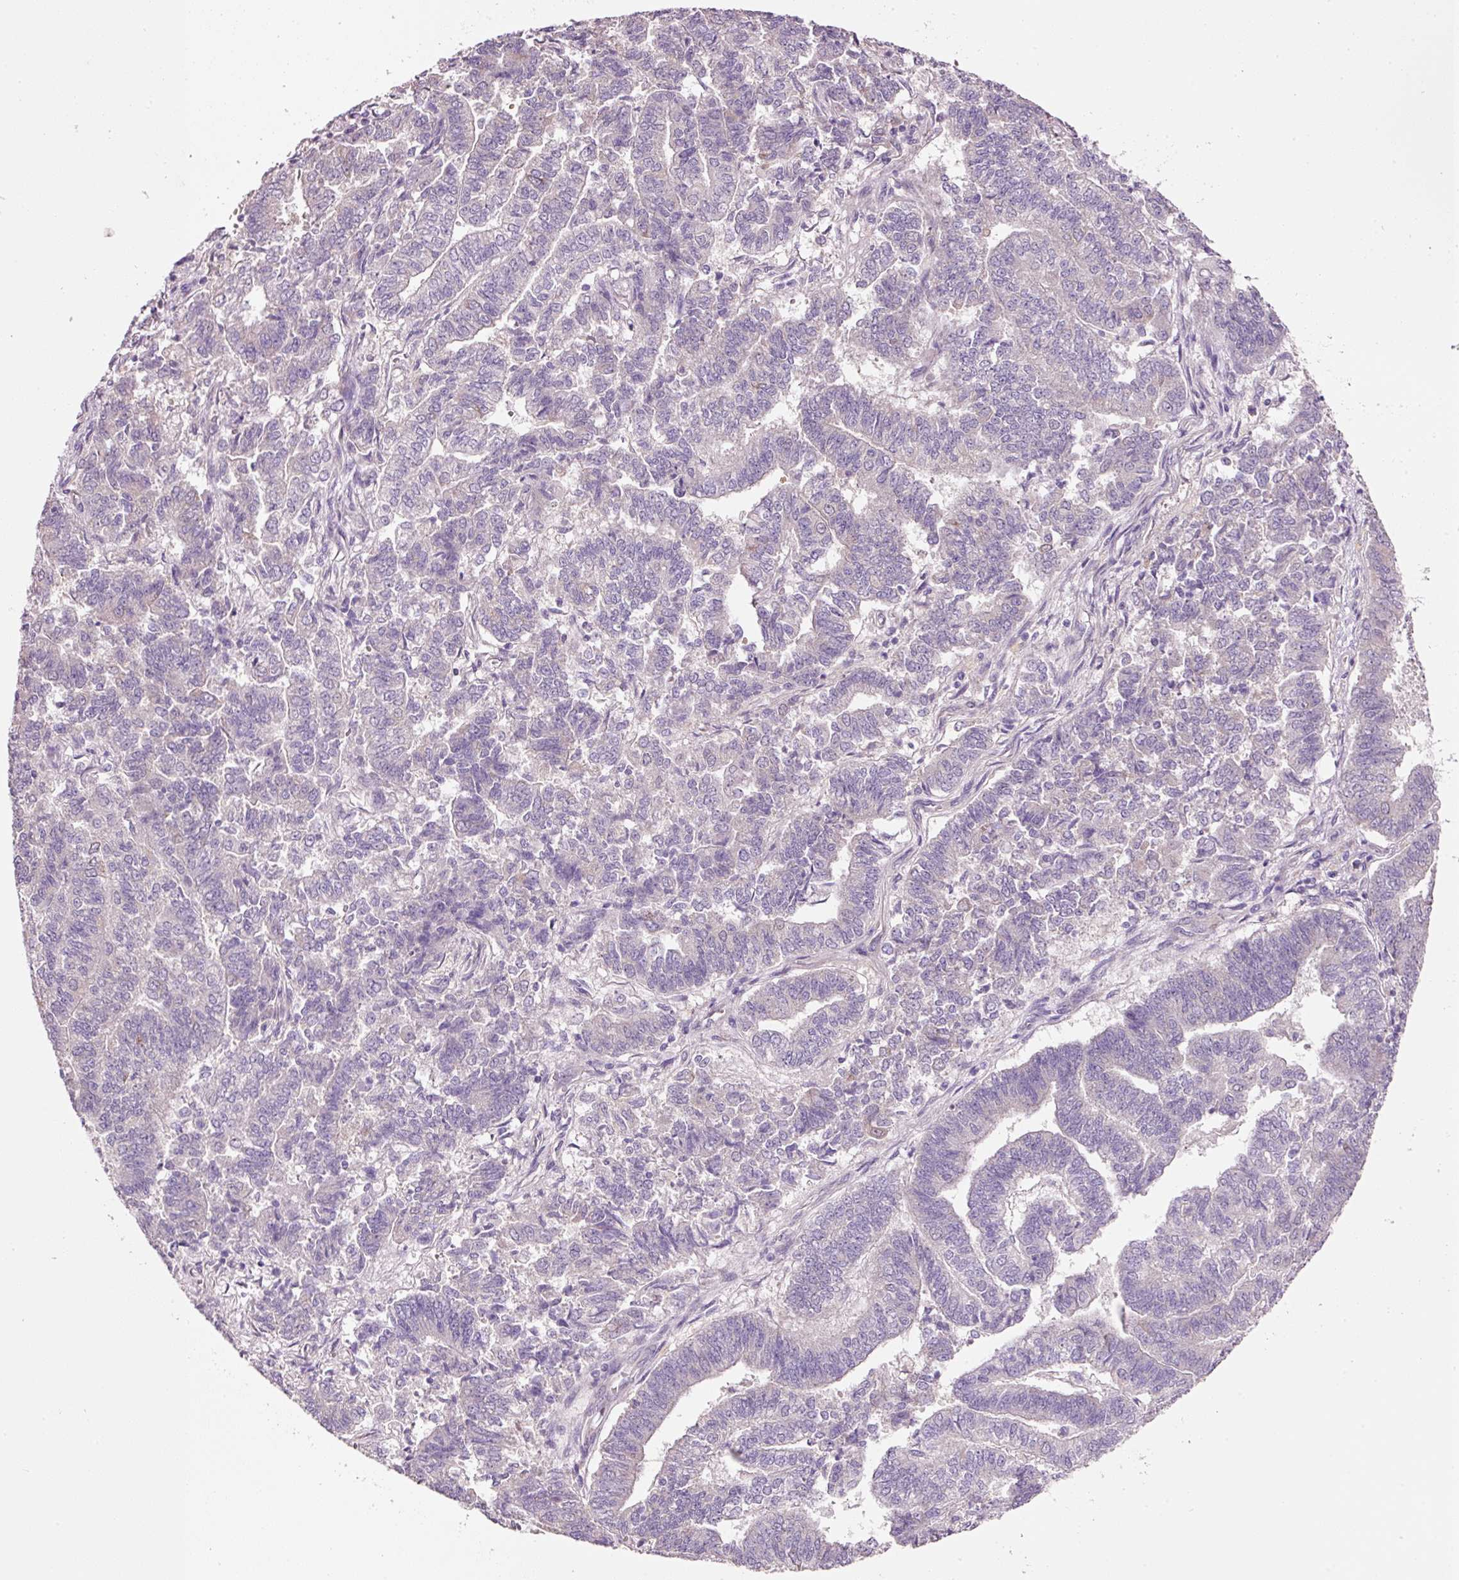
{"staining": {"intensity": "negative", "quantity": "none", "location": "none"}, "tissue": "endometrial cancer", "cell_type": "Tumor cells", "image_type": "cancer", "snomed": [{"axis": "morphology", "description": "Adenocarcinoma, NOS"}, {"axis": "topography", "description": "Endometrium"}], "caption": "This is a image of immunohistochemistry (IHC) staining of adenocarcinoma (endometrial), which shows no expression in tumor cells.", "gene": "TENT5C", "patient": {"sex": "female", "age": 72}}